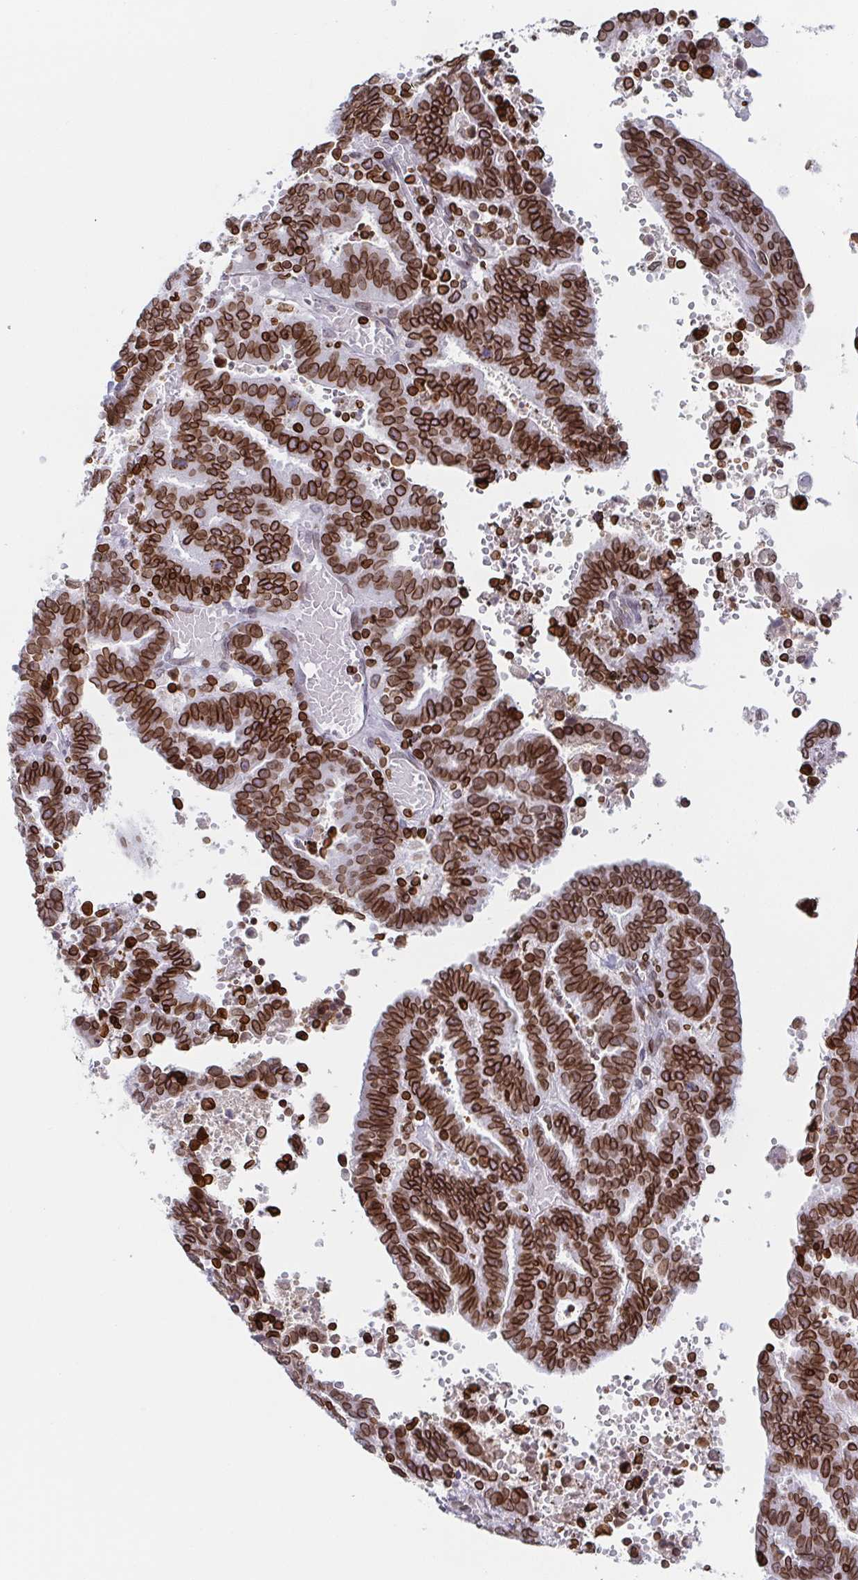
{"staining": {"intensity": "strong", "quantity": ">75%", "location": "cytoplasmic/membranous,nuclear"}, "tissue": "endometrial cancer", "cell_type": "Tumor cells", "image_type": "cancer", "snomed": [{"axis": "morphology", "description": "Adenocarcinoma, NOS"}, {"axis": "topography", "description": "Uterus"}], "caption": "DAB (3,3'-diaminobenzidine) immunohistochemical staining of endometrial cancer (adenocarcinoma) shows strong cytoplasmic/membranous and nuclear protein expression in about >75% of tumor cells.", "gene": "BTBD7", "patient": {"sex": "female", "age": 83}}